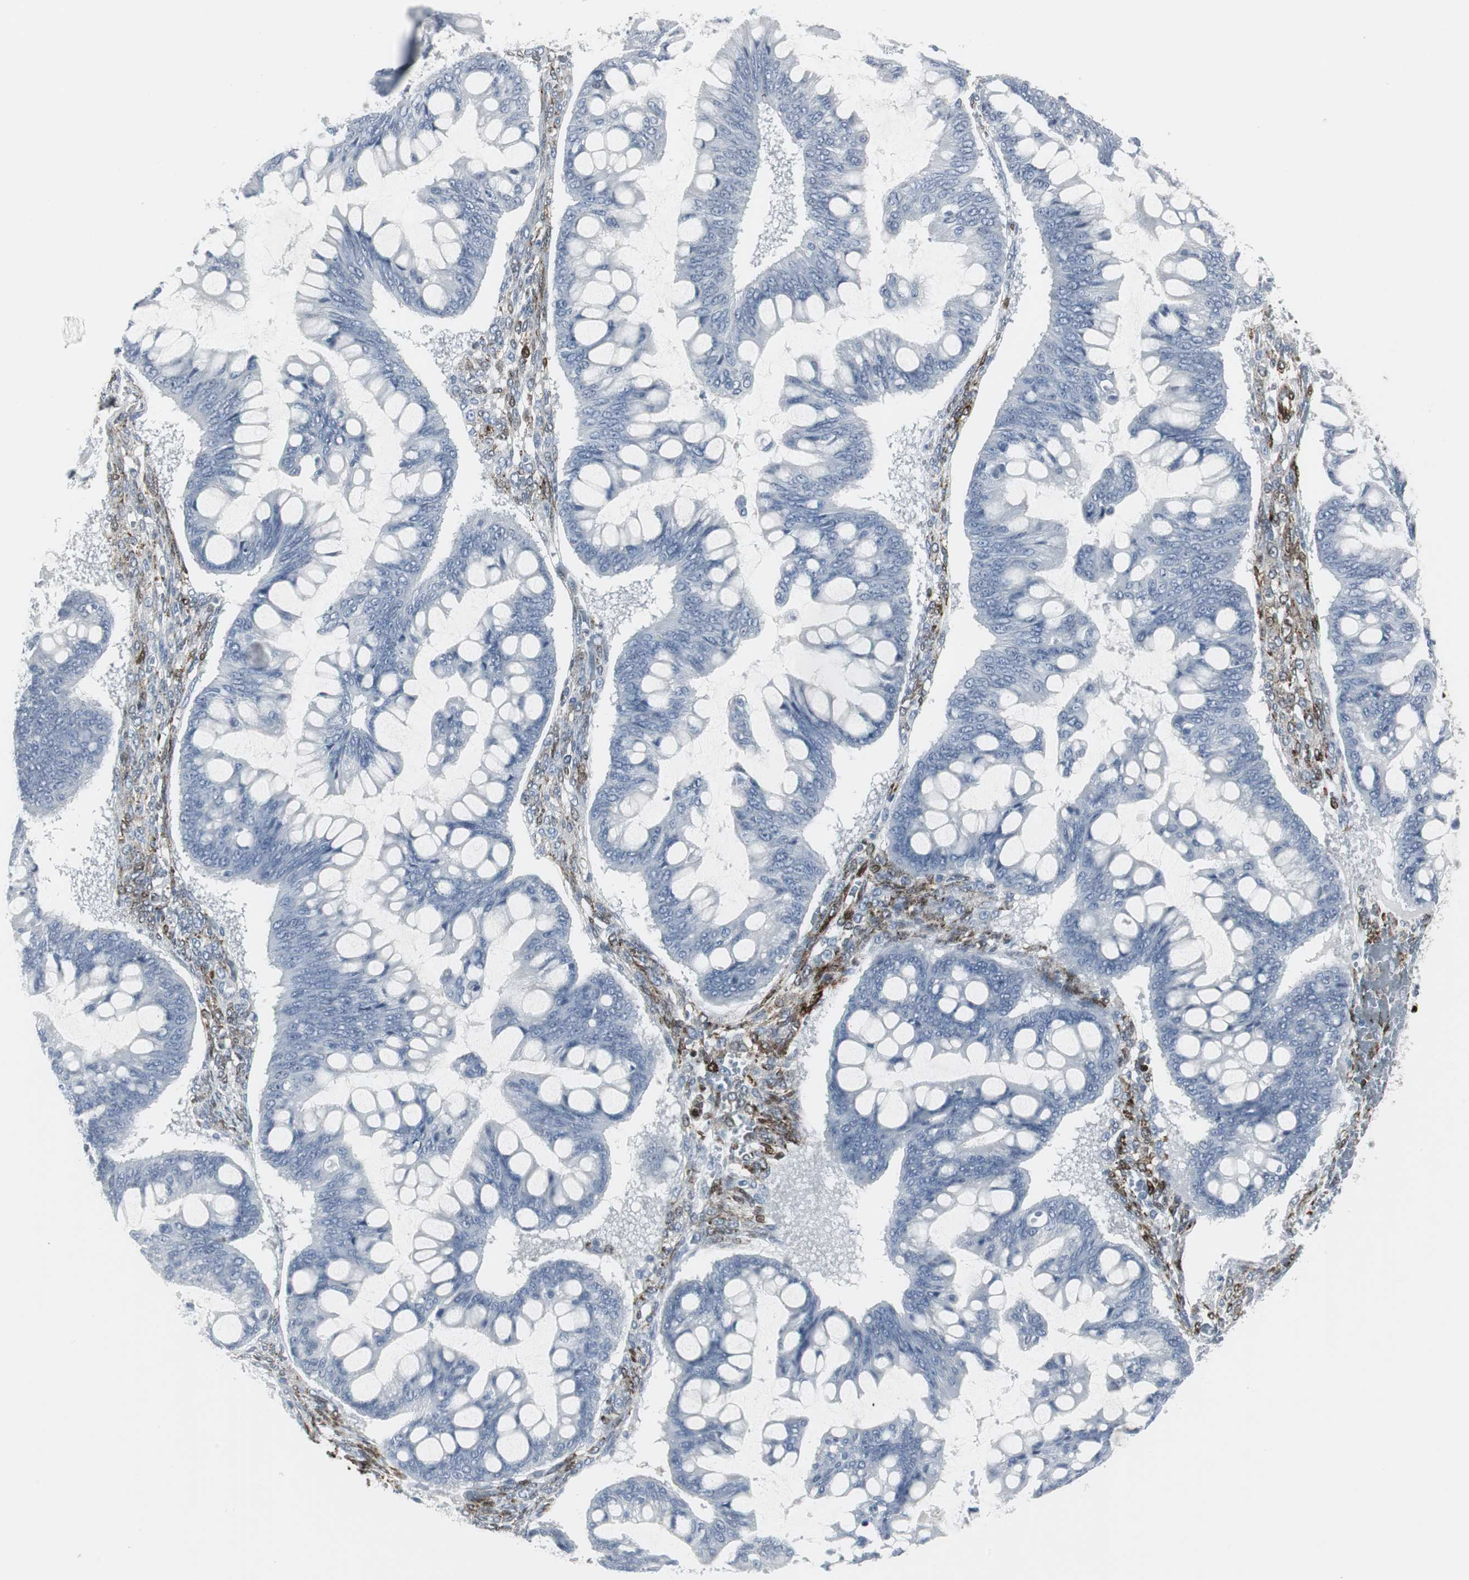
{"staining": {"intensity": "negative", "quantity": "none", "location": "none"}, "tissue": "ovarian cancer", "cell_type": "Tumor cells", "image_type": "cancer", "snomed": [{"axis": "morphology", "description": "Cystadenocarcinoma, mucinous, NOS"}, {"axis": "topography", "description": "Ovary"}], "caption": "Tumor cells are negative for protein expression in human ovarian cancer.", "gene": "PPP1R14A", "patient": {"sex": "female", "age": 73}}